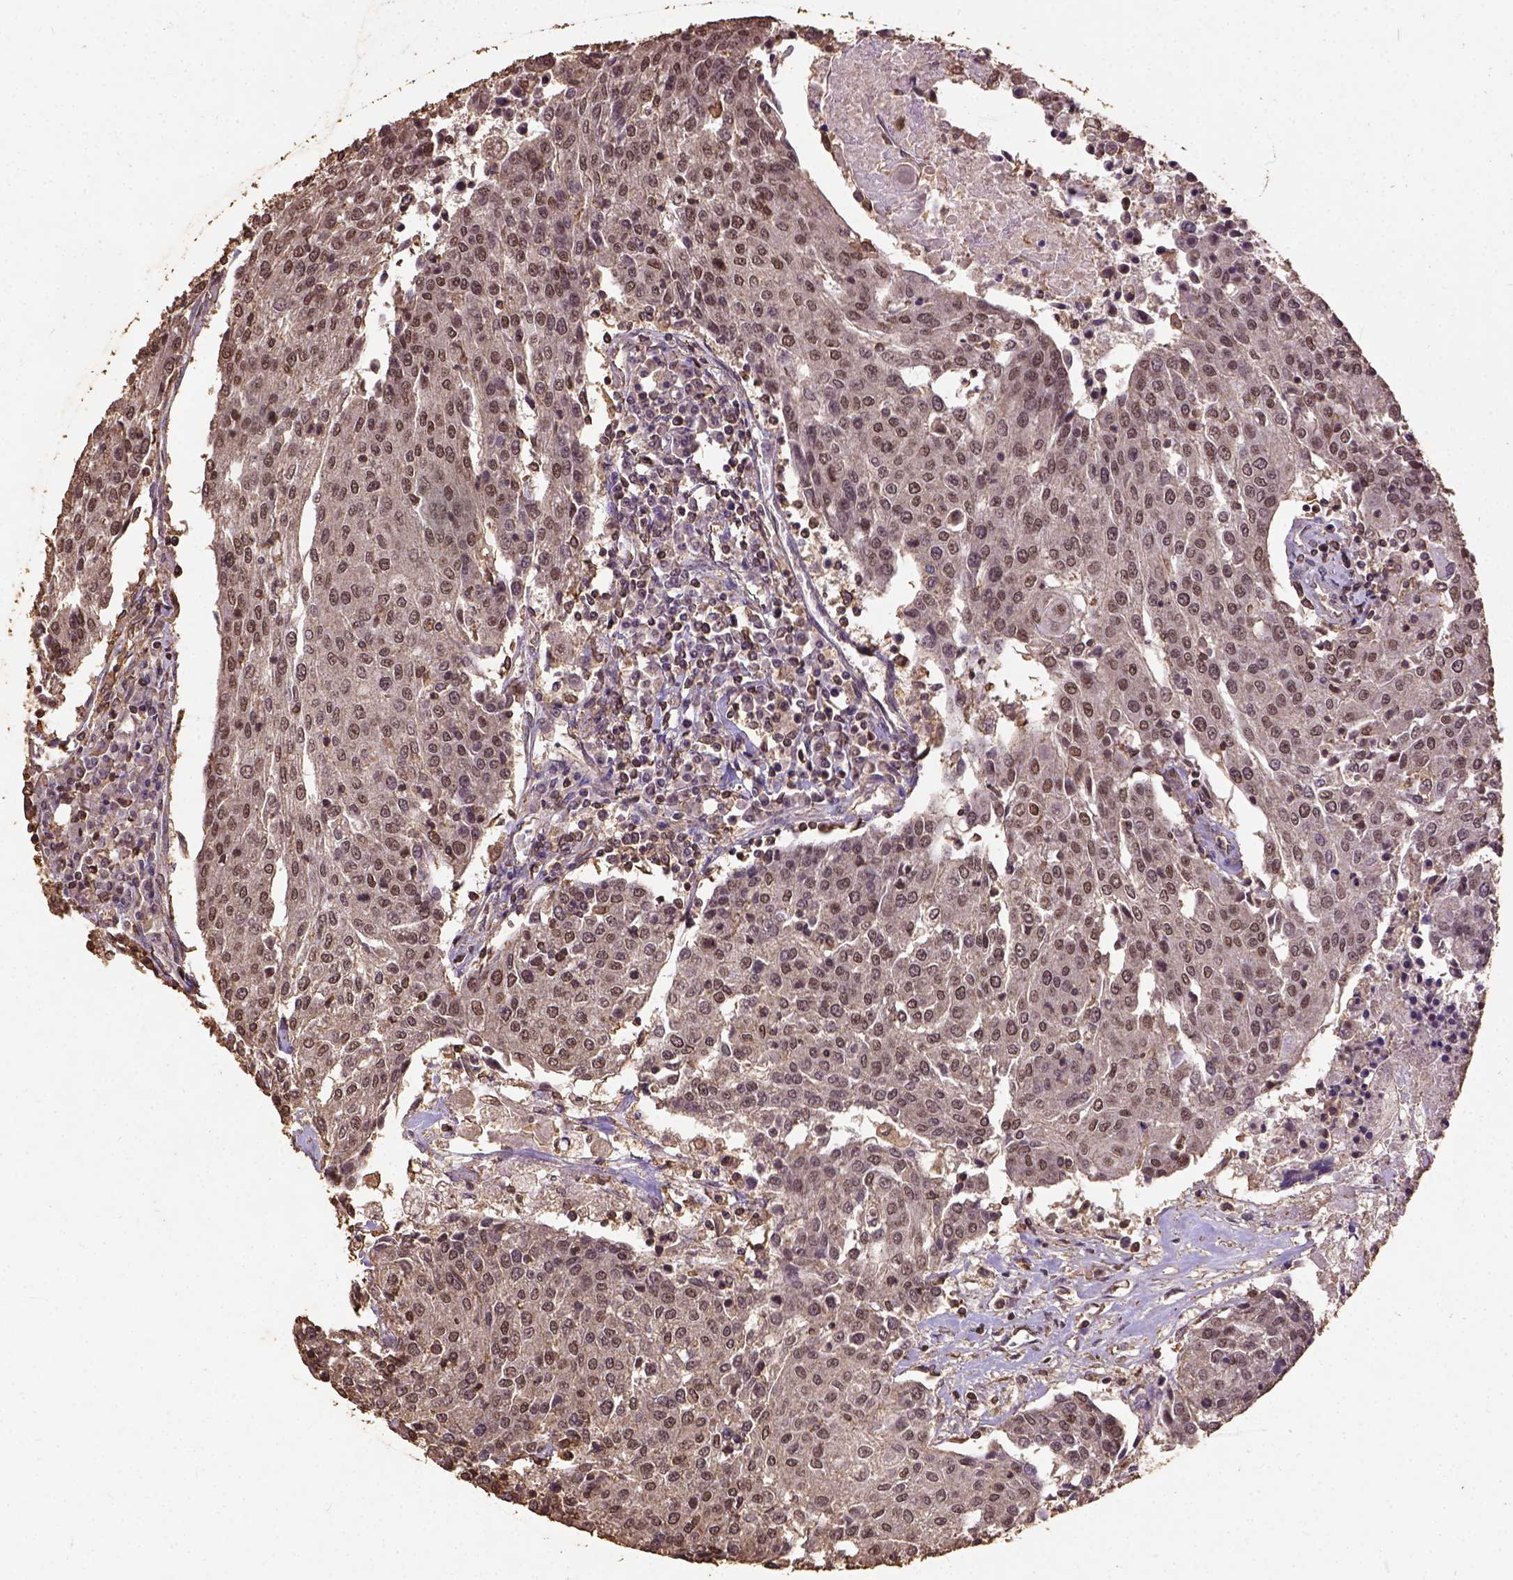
{"staining": {"intensity": "weak", "quantity": ">75%", "location": "nuclear"}, "tissue": "urothelial cancer", "cell_type": "Tumor cells", "image_type": "cancer", "snomed": [{"axis": "morphology", "description": "Urothelial carcinoma, High grade"}, {"axis": "topography", "description": "Urinary bladder"}], "caption": "This is an image of IHC staining of urothelial cancer, which shows weak expression in the nuclear of tumor cells.", "gene": "NACC1", "patient": {"sex": "female", "age": 85}}